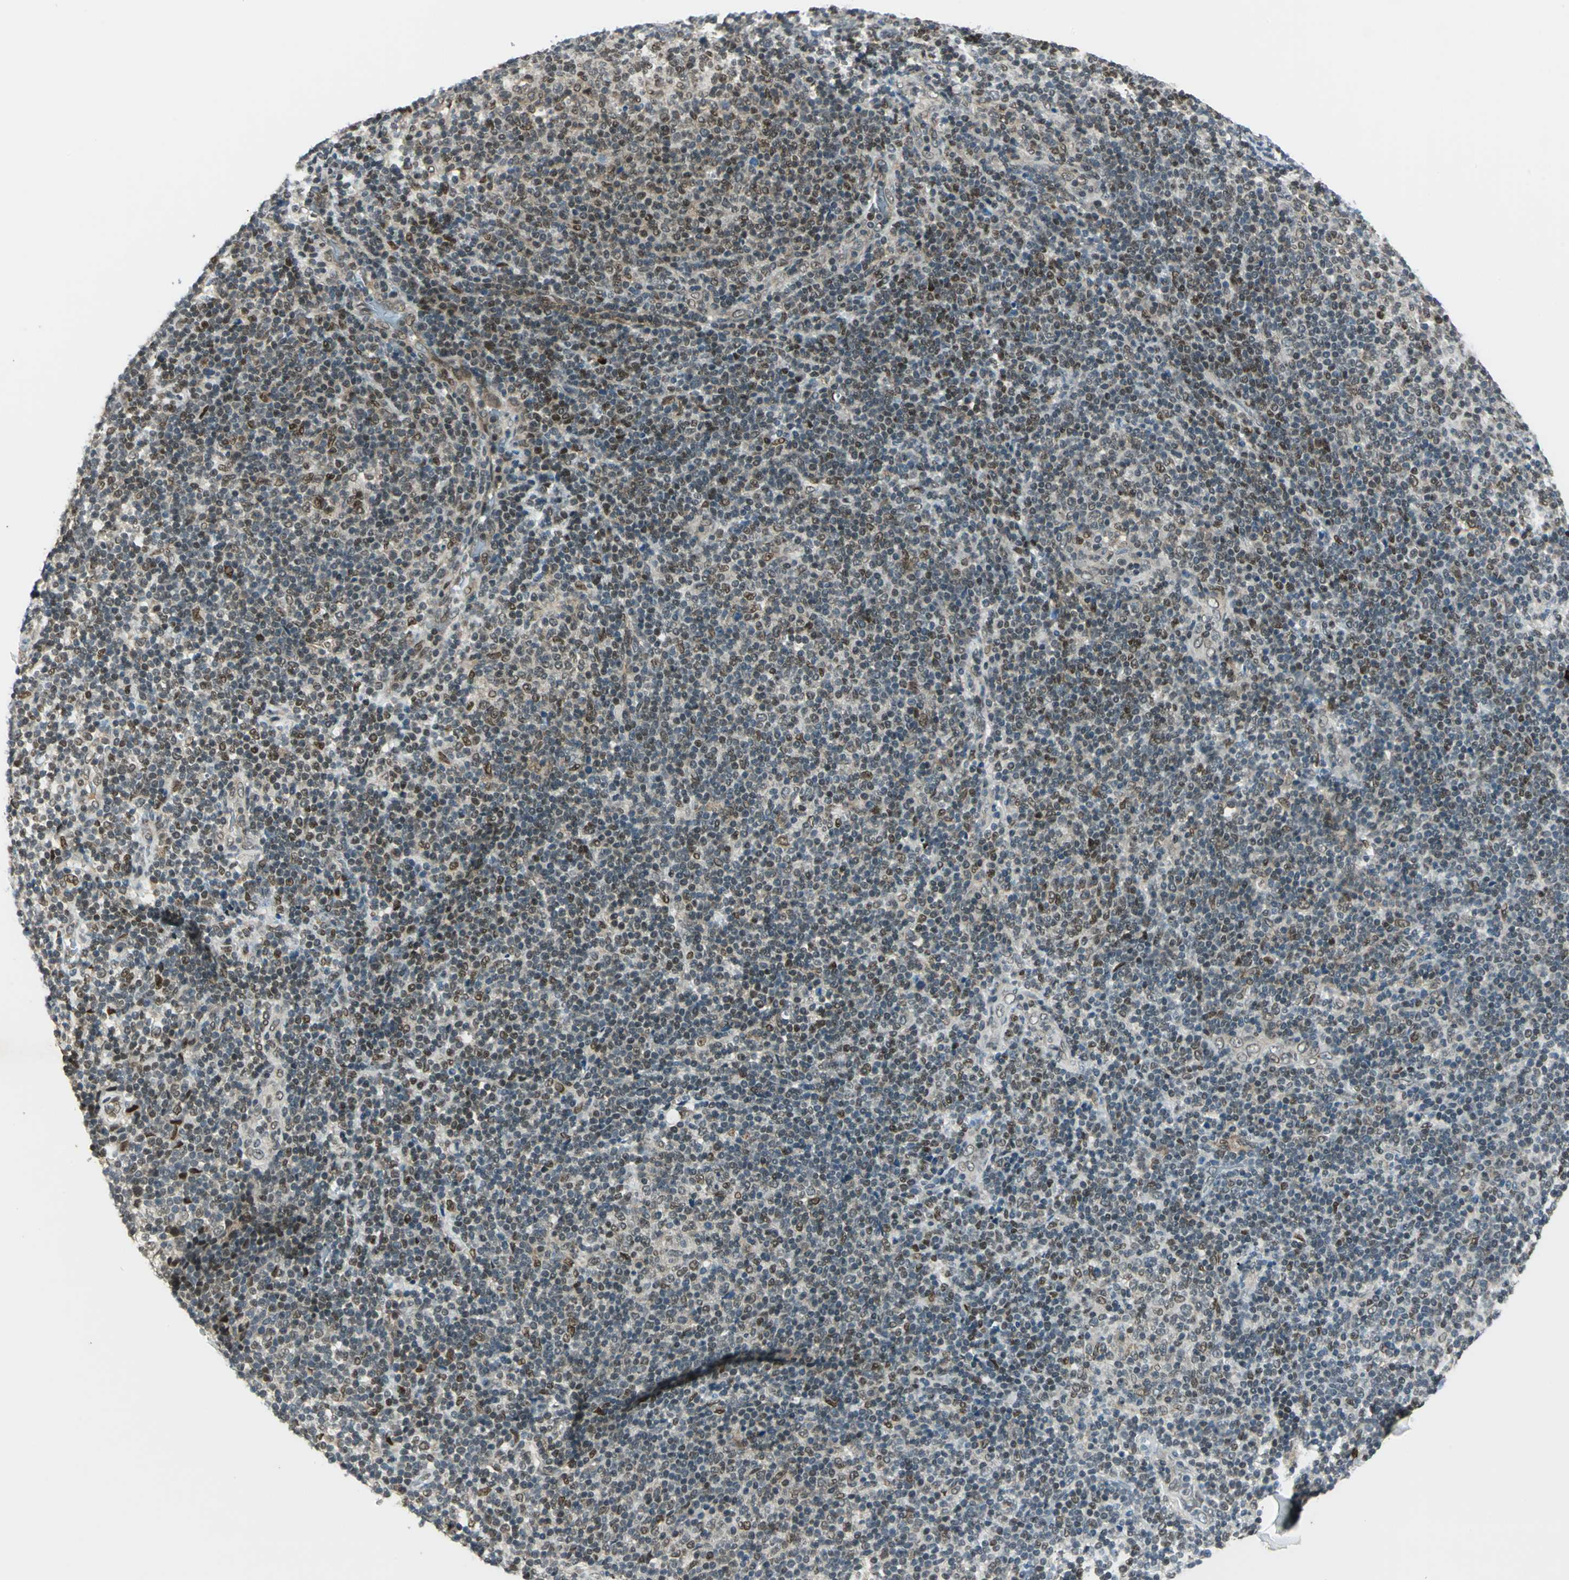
{"staining": {"intensity": "moderate", "quantity": "25%-75%", "location": "nuclear"}, "tissue": "lymphoma", "cell_type": "Tumor cells", "image_type": "cancer", "snomed": [{"axis": "morphology", "description": "Malignant lymphoma, non-Hodgkin's type, Low grade"}, {"axis": "topography", "description": "Lymph node"}], "caption": "A micrograph of low-grade malignant lymphoma, non-Hodgkin's type stained for a protein demonstrates moderate nuclear brown staining in tumor cells.", "gene": "RAD17", "patient": {"sex": "male", "age": 70}}